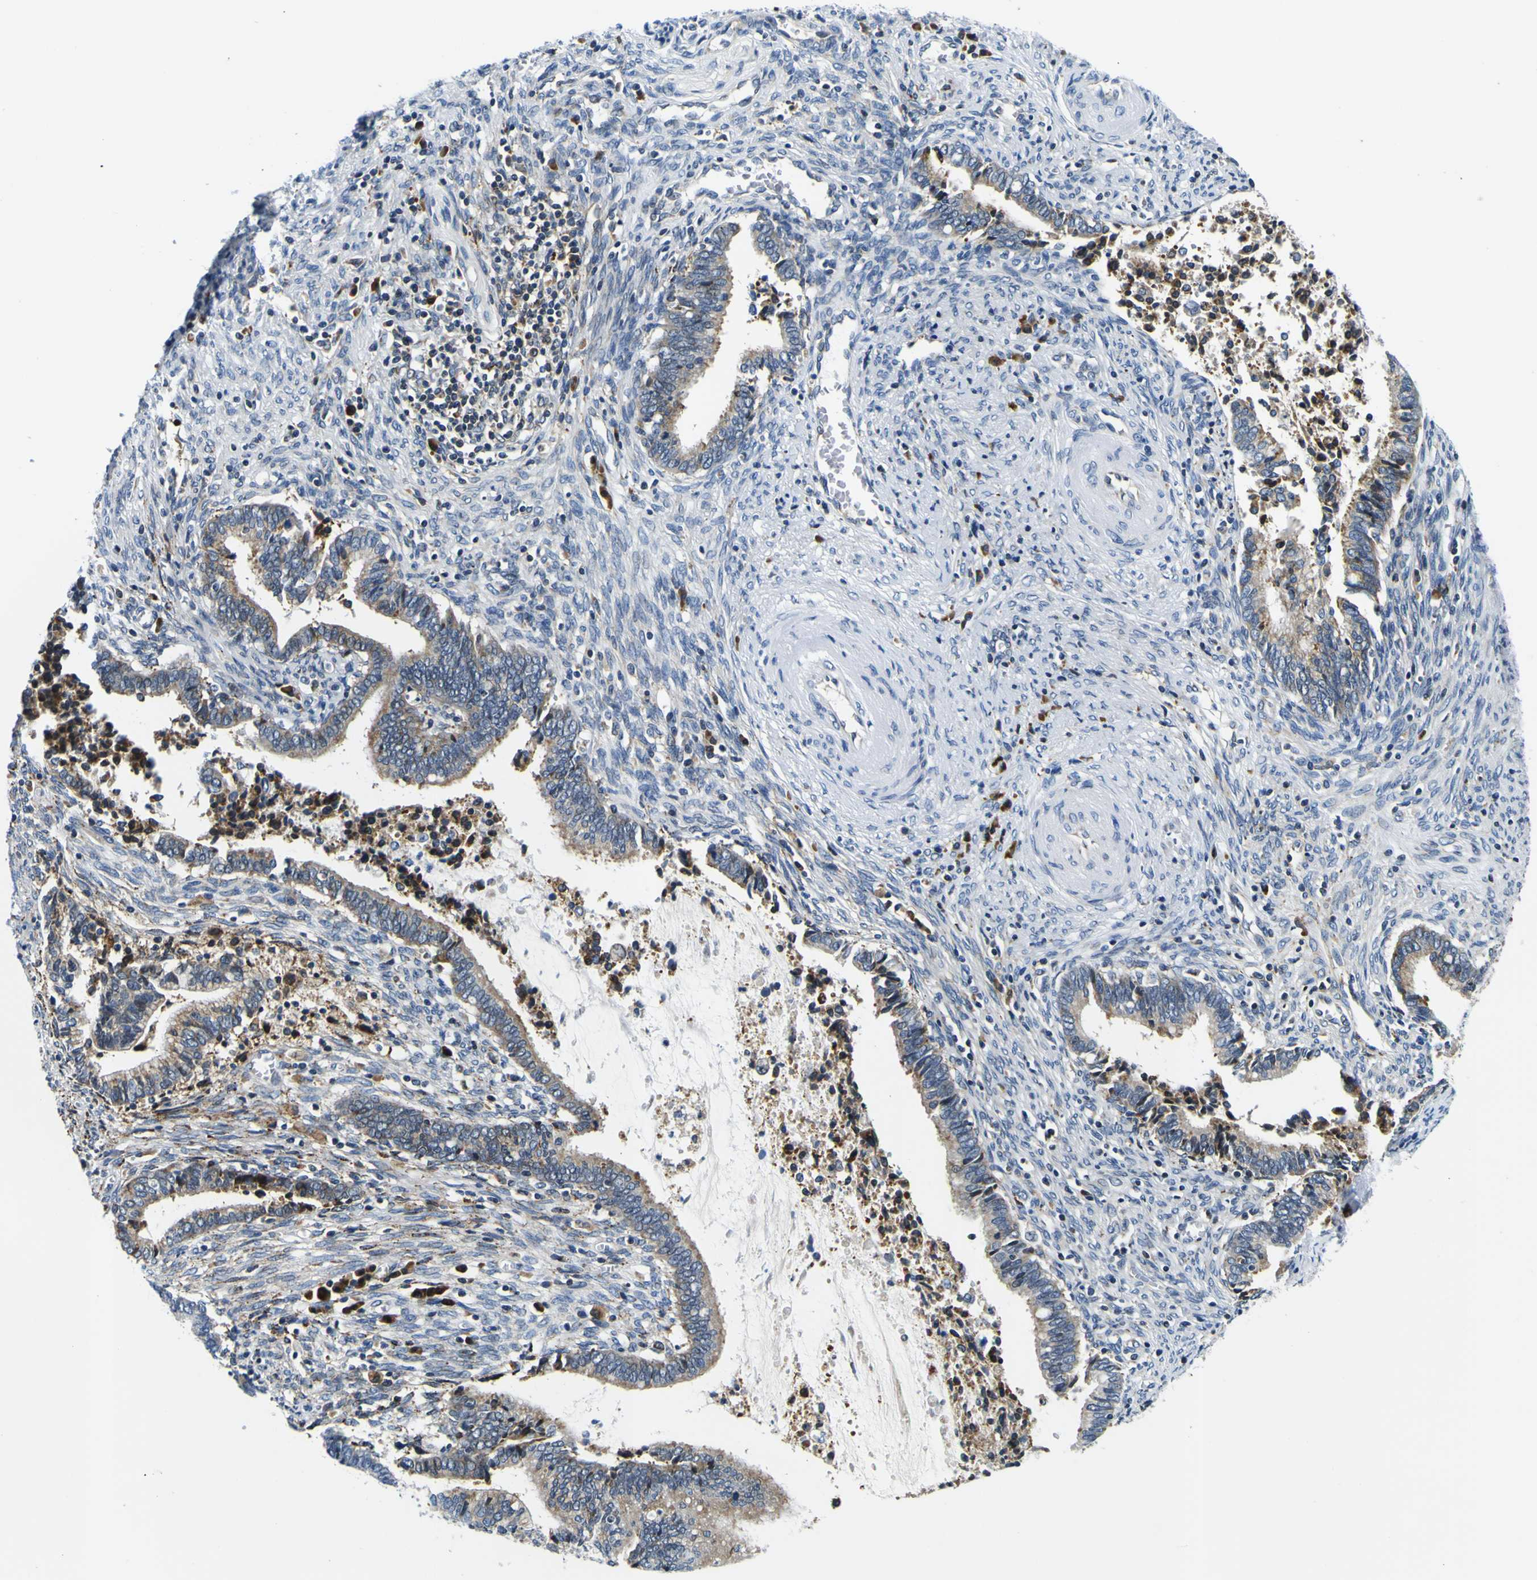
{"staining": {"intensity": "weak", "quantity": ">75%", "location": "cytoplasmic/membranous"}, "tissue": "cervical cancer", "cell_type": "Tumor cells", "image_type": "cancer", "snomed": [{"axis": "morphology", "description": "Adenocarcinoma, NOS"}, {"axis": "topography", "description": "Cervix"}], "caption": "IHC micrograph of cervical cancer stained for a protein (brown), which exhibits low levels of weak cytoplasmic/membranous staining in about >75% of tumor cells.", "gene": "NLRP3", "patient": {"sex": "female", "age": 44}}